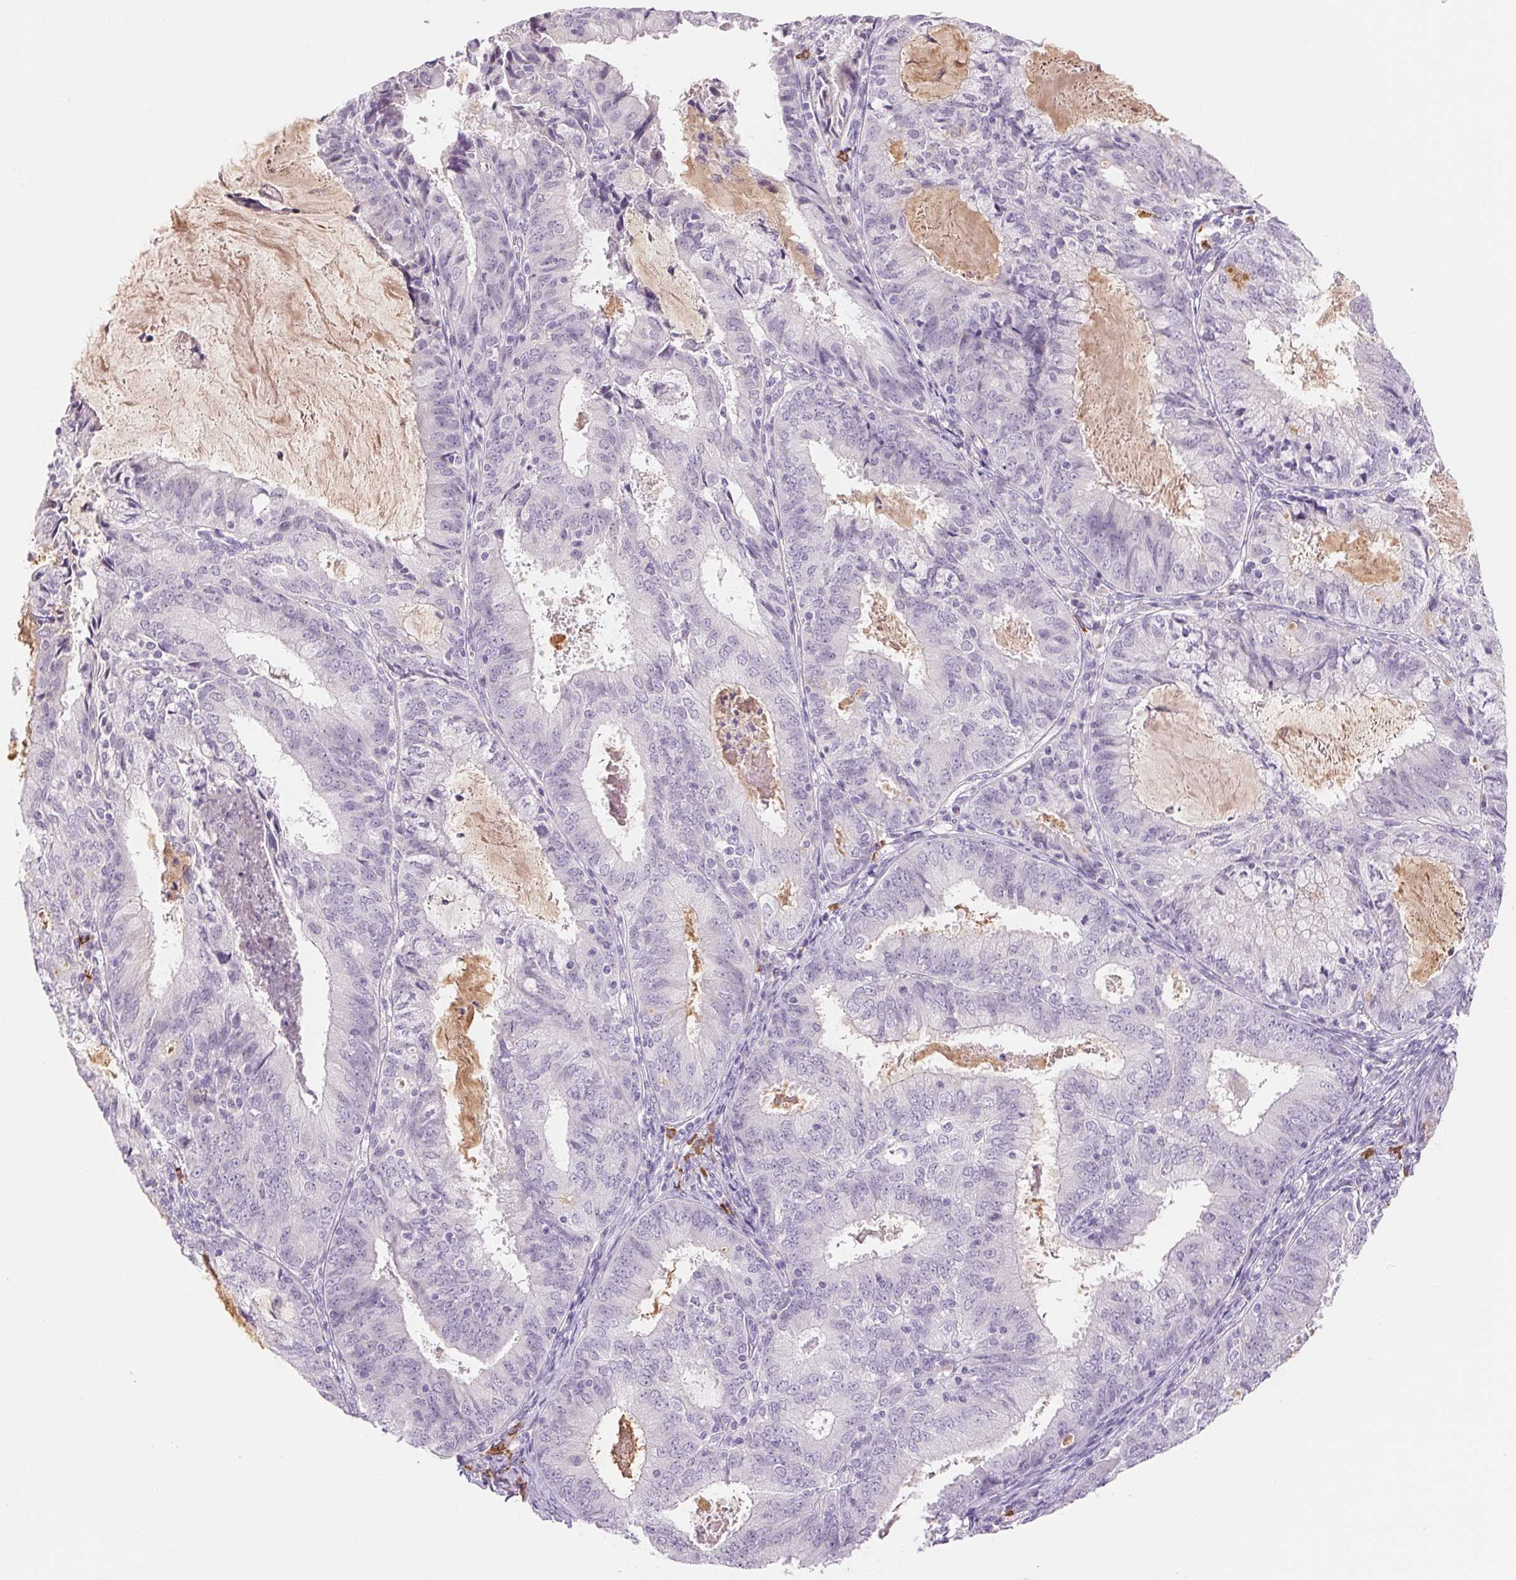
{"staining": {"intensity": "negative", "quantity": "none", "location": "none"}, "tissue": "endometrial cancer", "cell_type": "Tumor cells", "image_type": "cancer", "snomed": [{"axis": "morphology", "description": "Adenocarcinoma, NOS"}, {"axis": "topography", "description": "Endometrium"}], "caption": "Endometrial adenocarcinoma was stained to show a protein in brown. There is no significant staining in tumor cells. (Brightfield microscopy of DAB (3,3'-diaminobenzidine) immunohistochemistry (IHC) at high magnification).", "gene": "IFIT1B", "patient": {"sex": "female", "age": 57}}